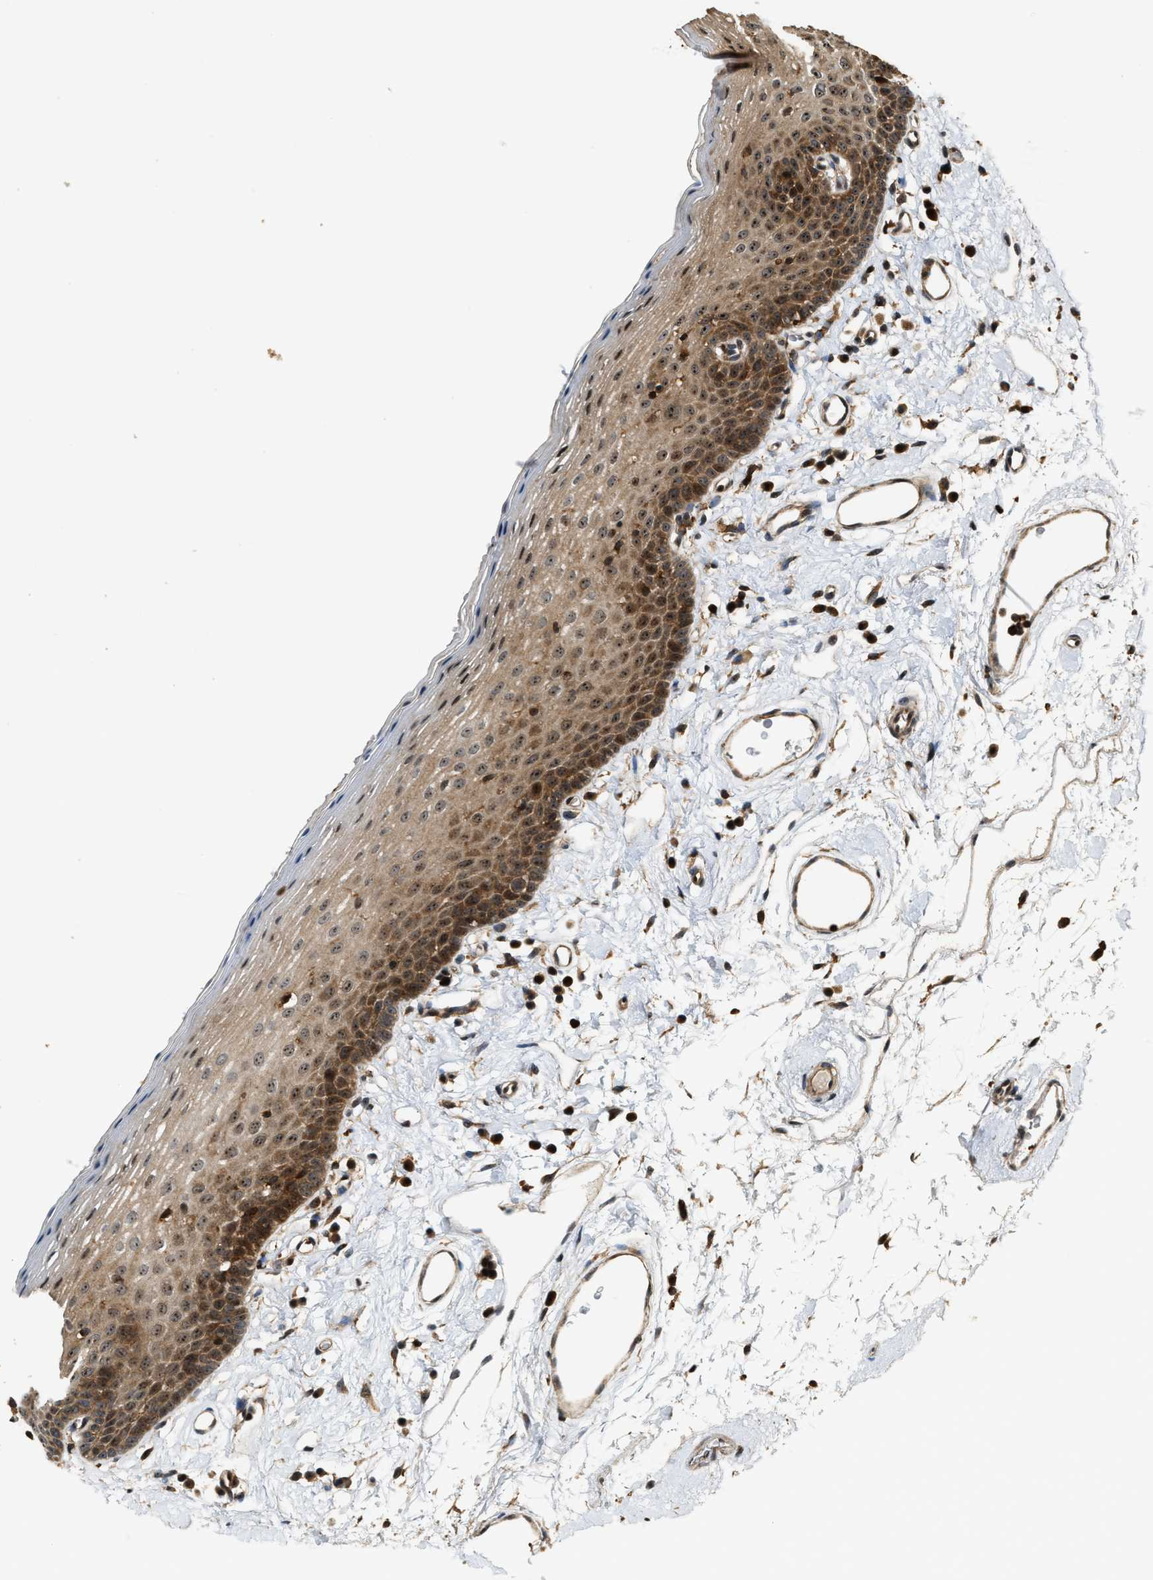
{"staining": {"intensity": "moderate", "quantity": ">75%", "location": "cytoplasmic/membranous"}, "tissue": "oral mucosa", "cell_type": "Squamous epithelial cells", "image_type": "normal", "snomed": [{"axis": "morphology", "description": "Normal tissue, NOS"}, {"axis": "topography", "description": "Oral tissue"}], "caption": "Protein expression analysis of benign human oral mucosa reveals moderate cytoplasmic/membranous staining in approximately >75% of squamous epithelial cells.", "gene": "SNX5", "patient": {"sex": "male", "age": 66}}